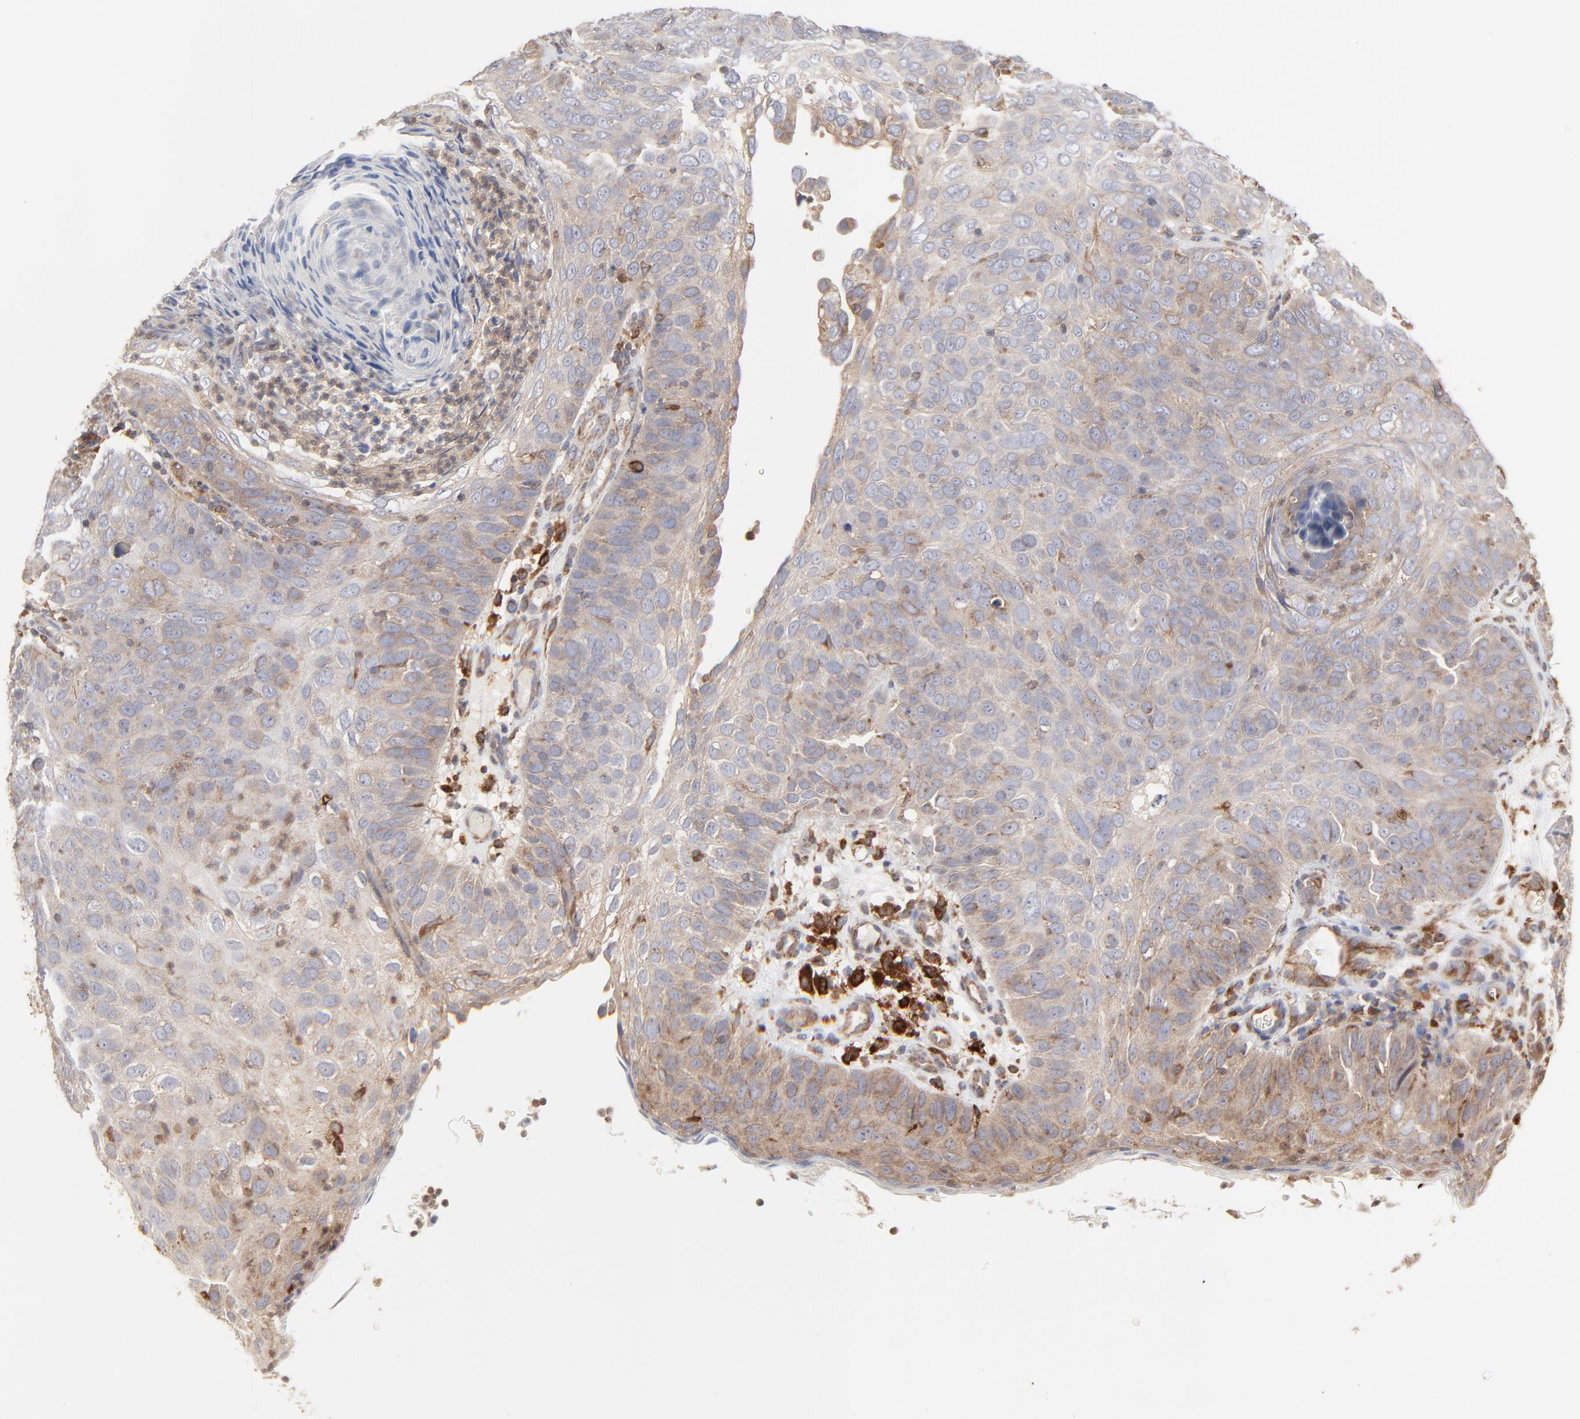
{"staining": {"intensity": "moderate", "quantity": ">75%", "location": "cytoplasmic/membranous"}, "tissue": "skin cancer", "cell_type": "Tumor cells", "image_type": "cancer", "snomed": [{"axis": "morphology", "description": "Squamous cell carcinoma, NOS"}, {"axis": "topography", "description": "Skin"}], "caption": "Tumor cells display moderate cytoplasmic/membranous positivity in about >75% of cells in skin cancer (squamous cell carcinoma).", "gene": "RAB9A", "patient": {"sex": "male", "age": 87}}